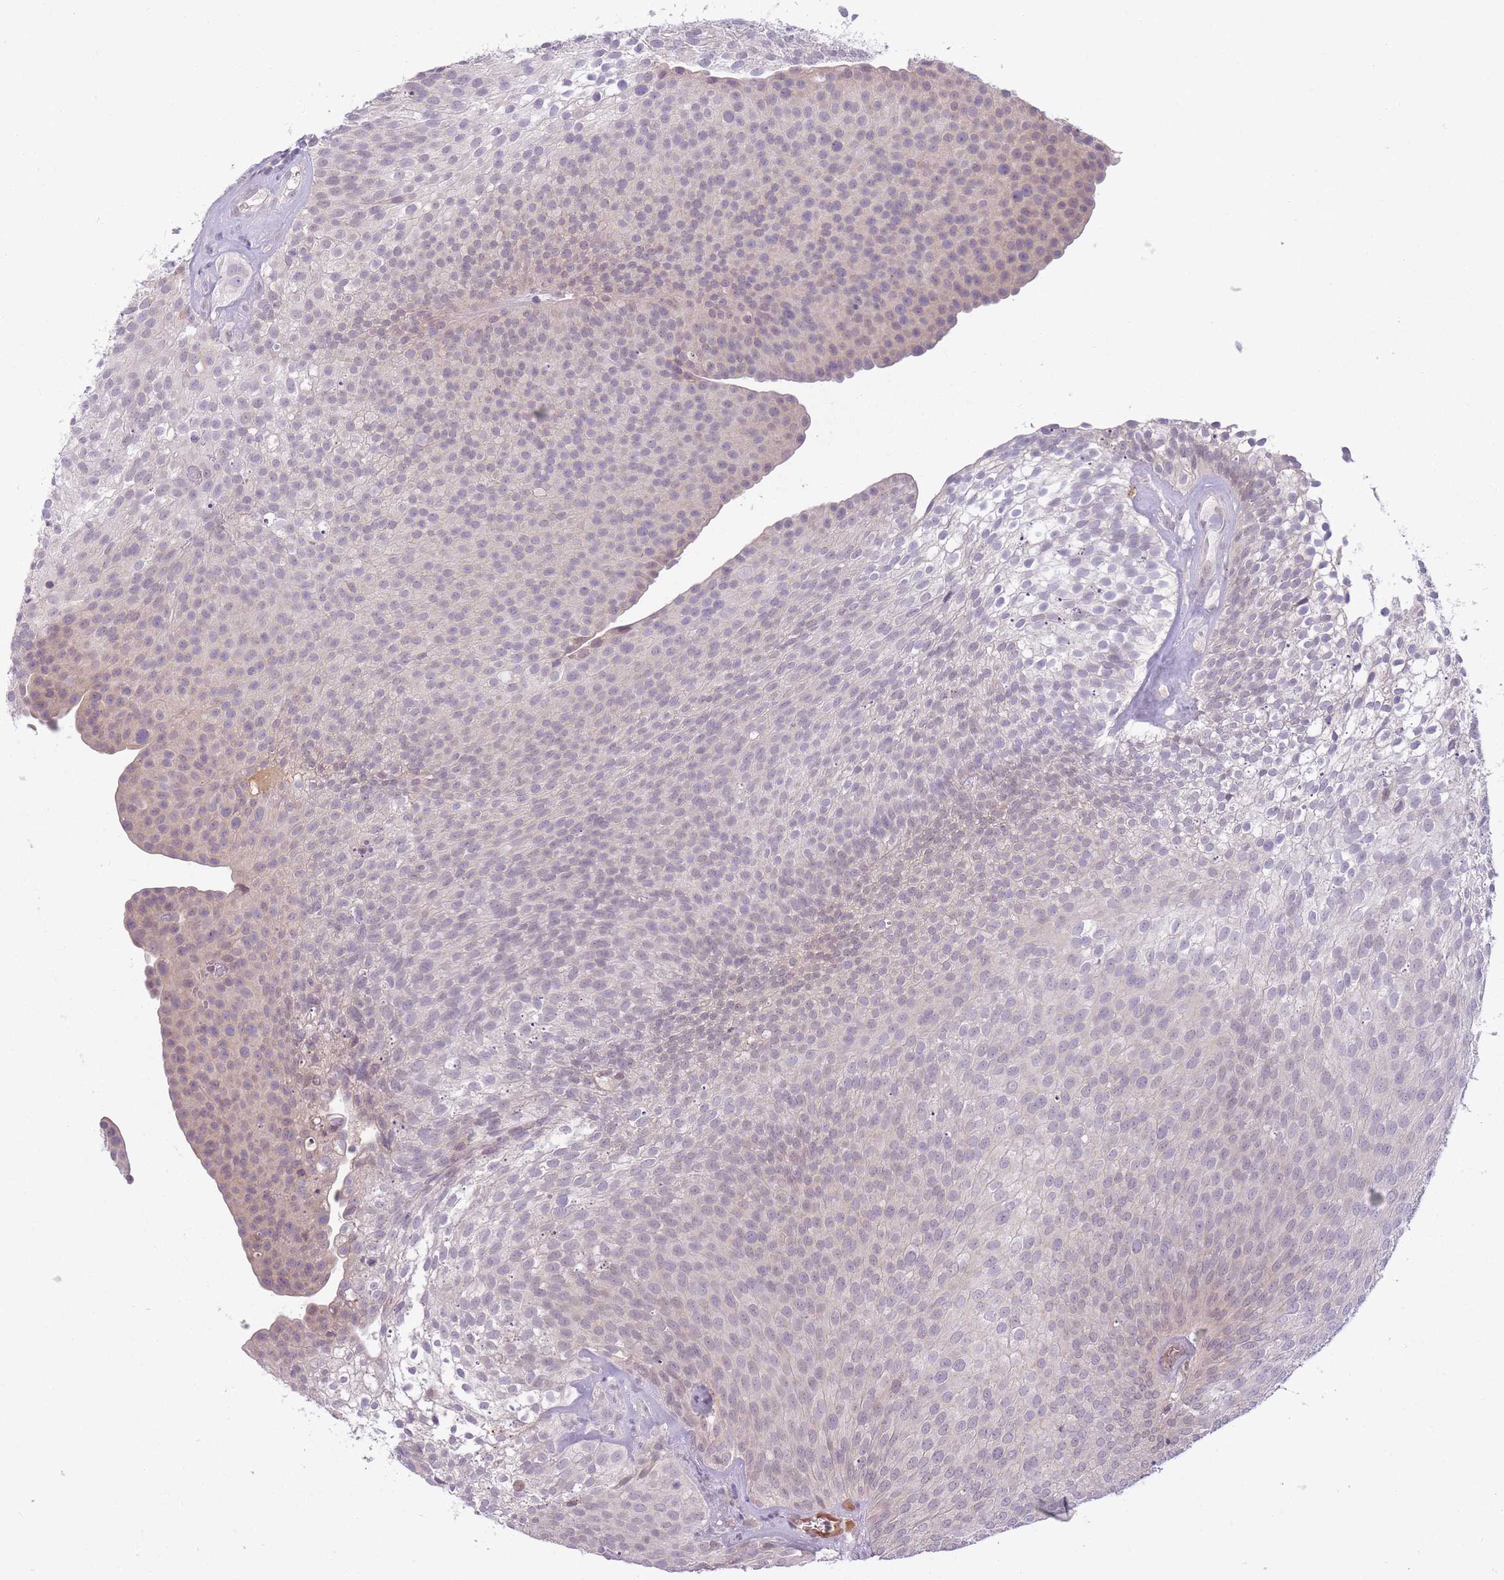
{"staining": {"intensity": "weak", "quantity": "<25%", "location": "cytoplasmic/membranous,nuclear"}, "tissue": "urothelial cancer", "cell_type": "Tumor cells", "image_type": "cancer", "snomed": [{"axis": "morphology", "description": "Urothelial carcinoma, Low grade"}, {"axis": "topography", "description": "Urinary bladder"}], "caption": "Immunohistochemical staining of urothelial carcinoma (low-grade) demonstrates no significant expression in tumor cells.", "gene": "ARPIN", "patient": {"sex": "male", "age": 91}}